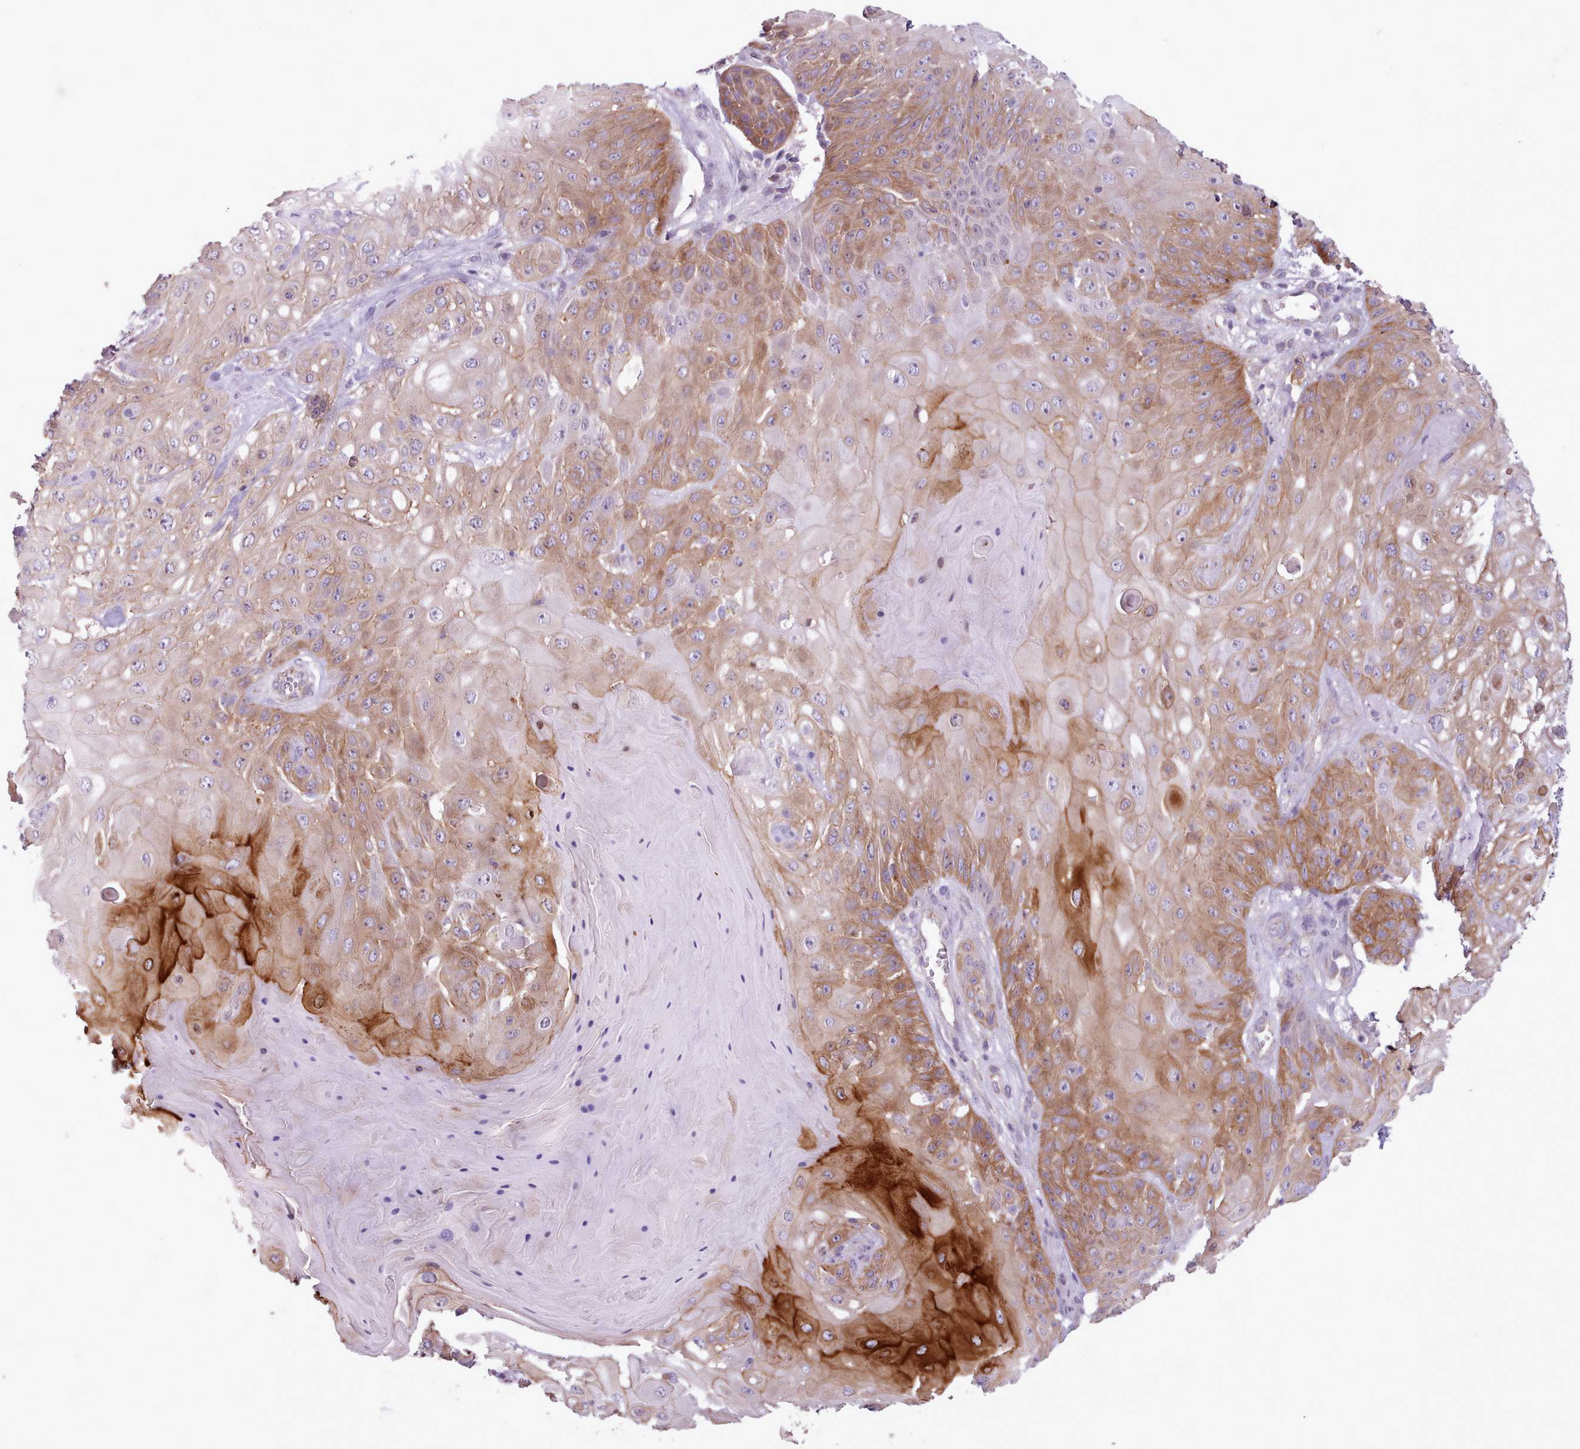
{"staining": {"intensity": "moderate", "quantity": "25%-75%", "location": "cytoplasmic/membranous"}, "tissue": "skin cancer", "cell_type": "Tumor cells", "image_type": "cancer", "snomed": [{"axis": "morphology", "description": "Normal tissue, NOS"}, {"axis": "morphology", "description": "Squamous cell carcinoma, NOS"}, {"axis": "topography", "description": "Skin"}, {"axis": "topography", "description": "Cartilage tissue"}], "caption": "This is a histology image of IHC staining of skin cancer (squamous cell carcinoma), which shows moderate positivity in the cytoplasmic/membranous of tumor cells.", "gene": "SLURP1", "patient": {"sex": "female", "age": 79}}